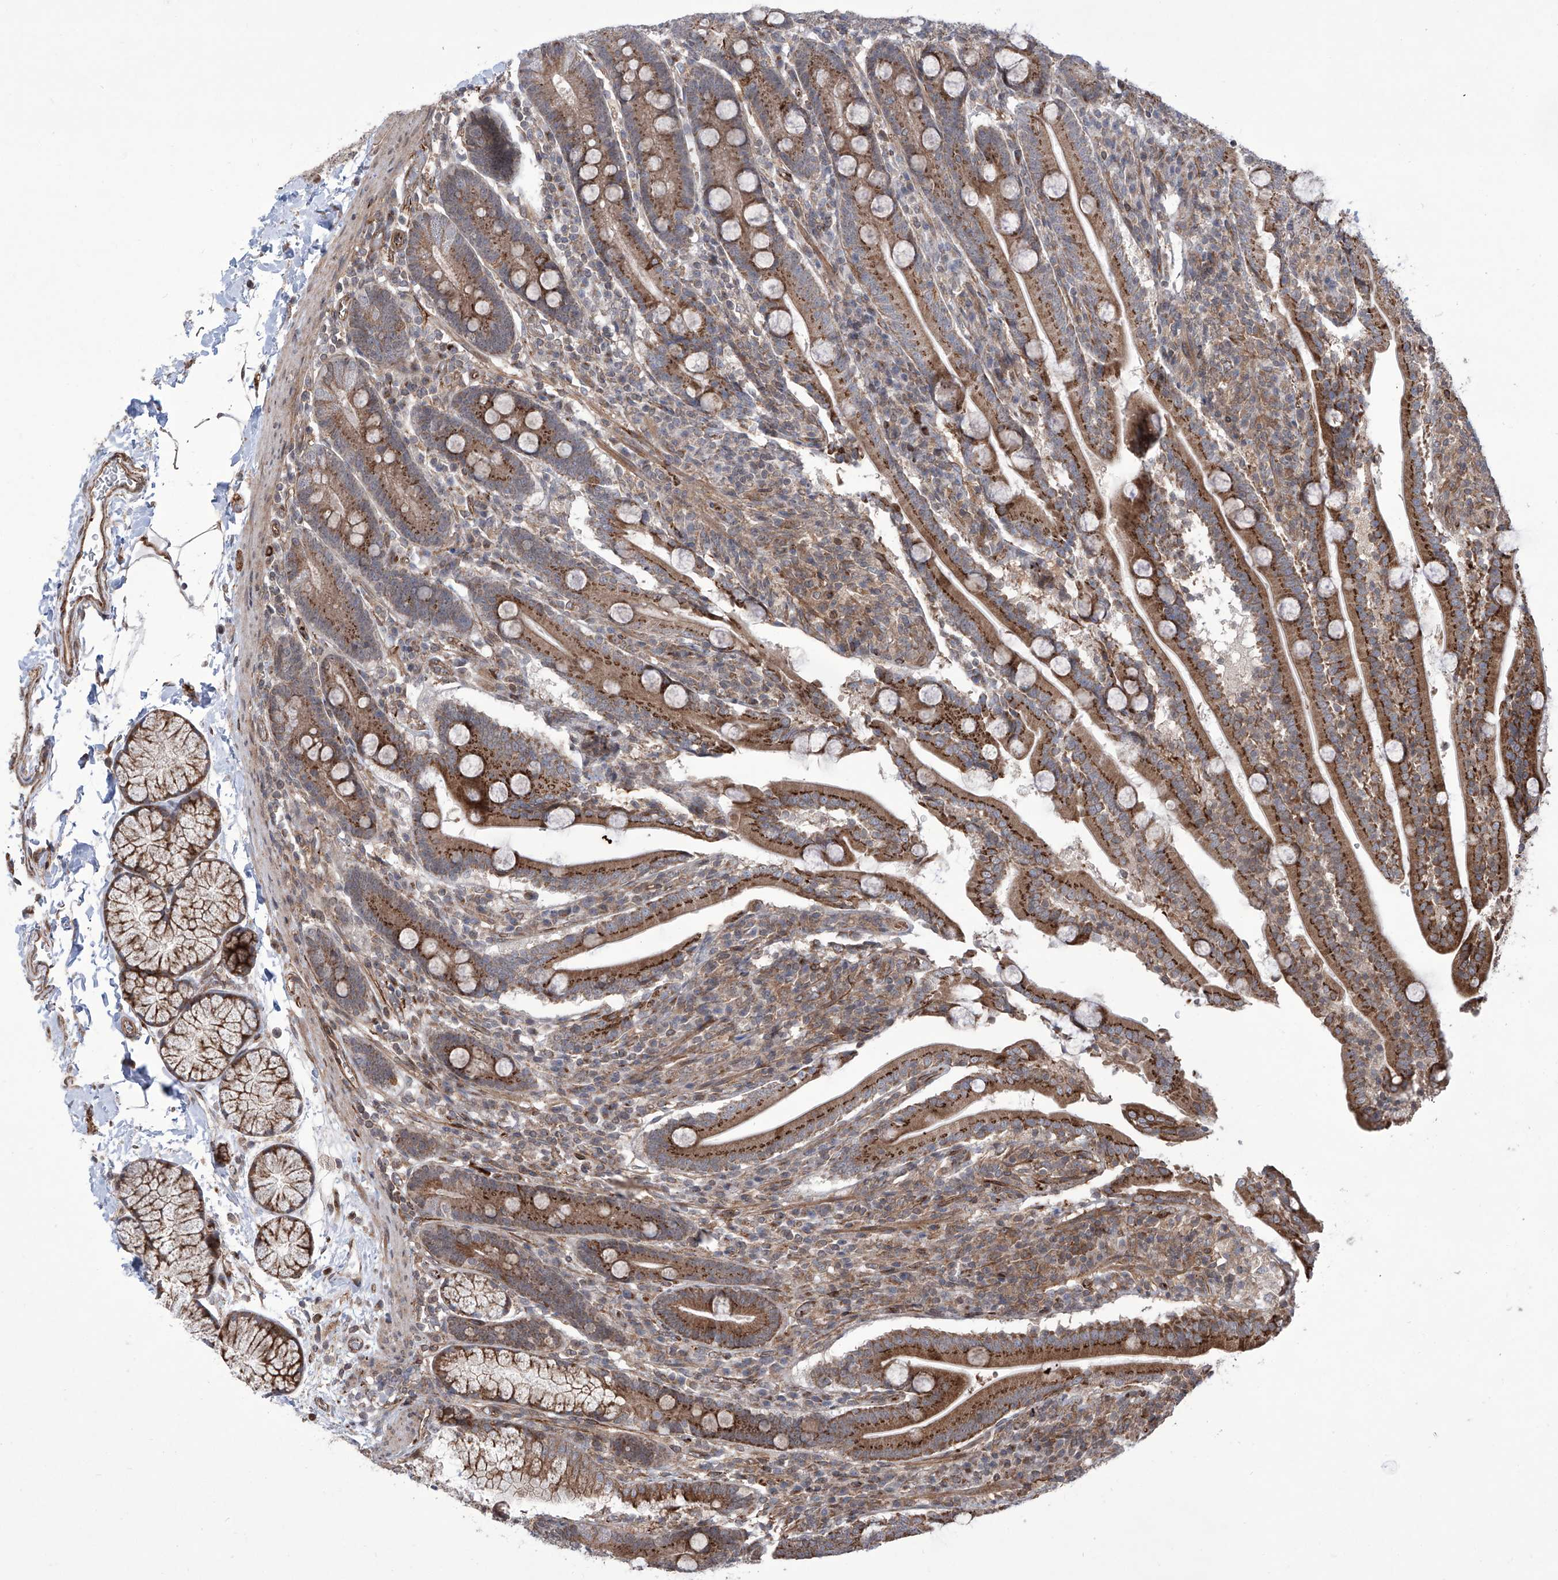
{"staining": {"intensity": "moderate", "quantity": ">75%", "location": "cytoplasmic/membranous"}, "tissue": "duodenum", "cell_type": "Glandular cells", "image_type": "normal", "snomed": [{"axis": "morphology", "description": "Normal tissue, NOS"}, {"axis": "topography", "description": "Duodenum"}], "caption": "A photomicrograph of duodenum stained for a protein shows moderate cytoplasmic/membranous brown staining in glandular cells. (DAB = brown stain, brightfield microscopy at high magnification).", "gene": "APAF1", "patient": {"sex": "male", "age": 35}}